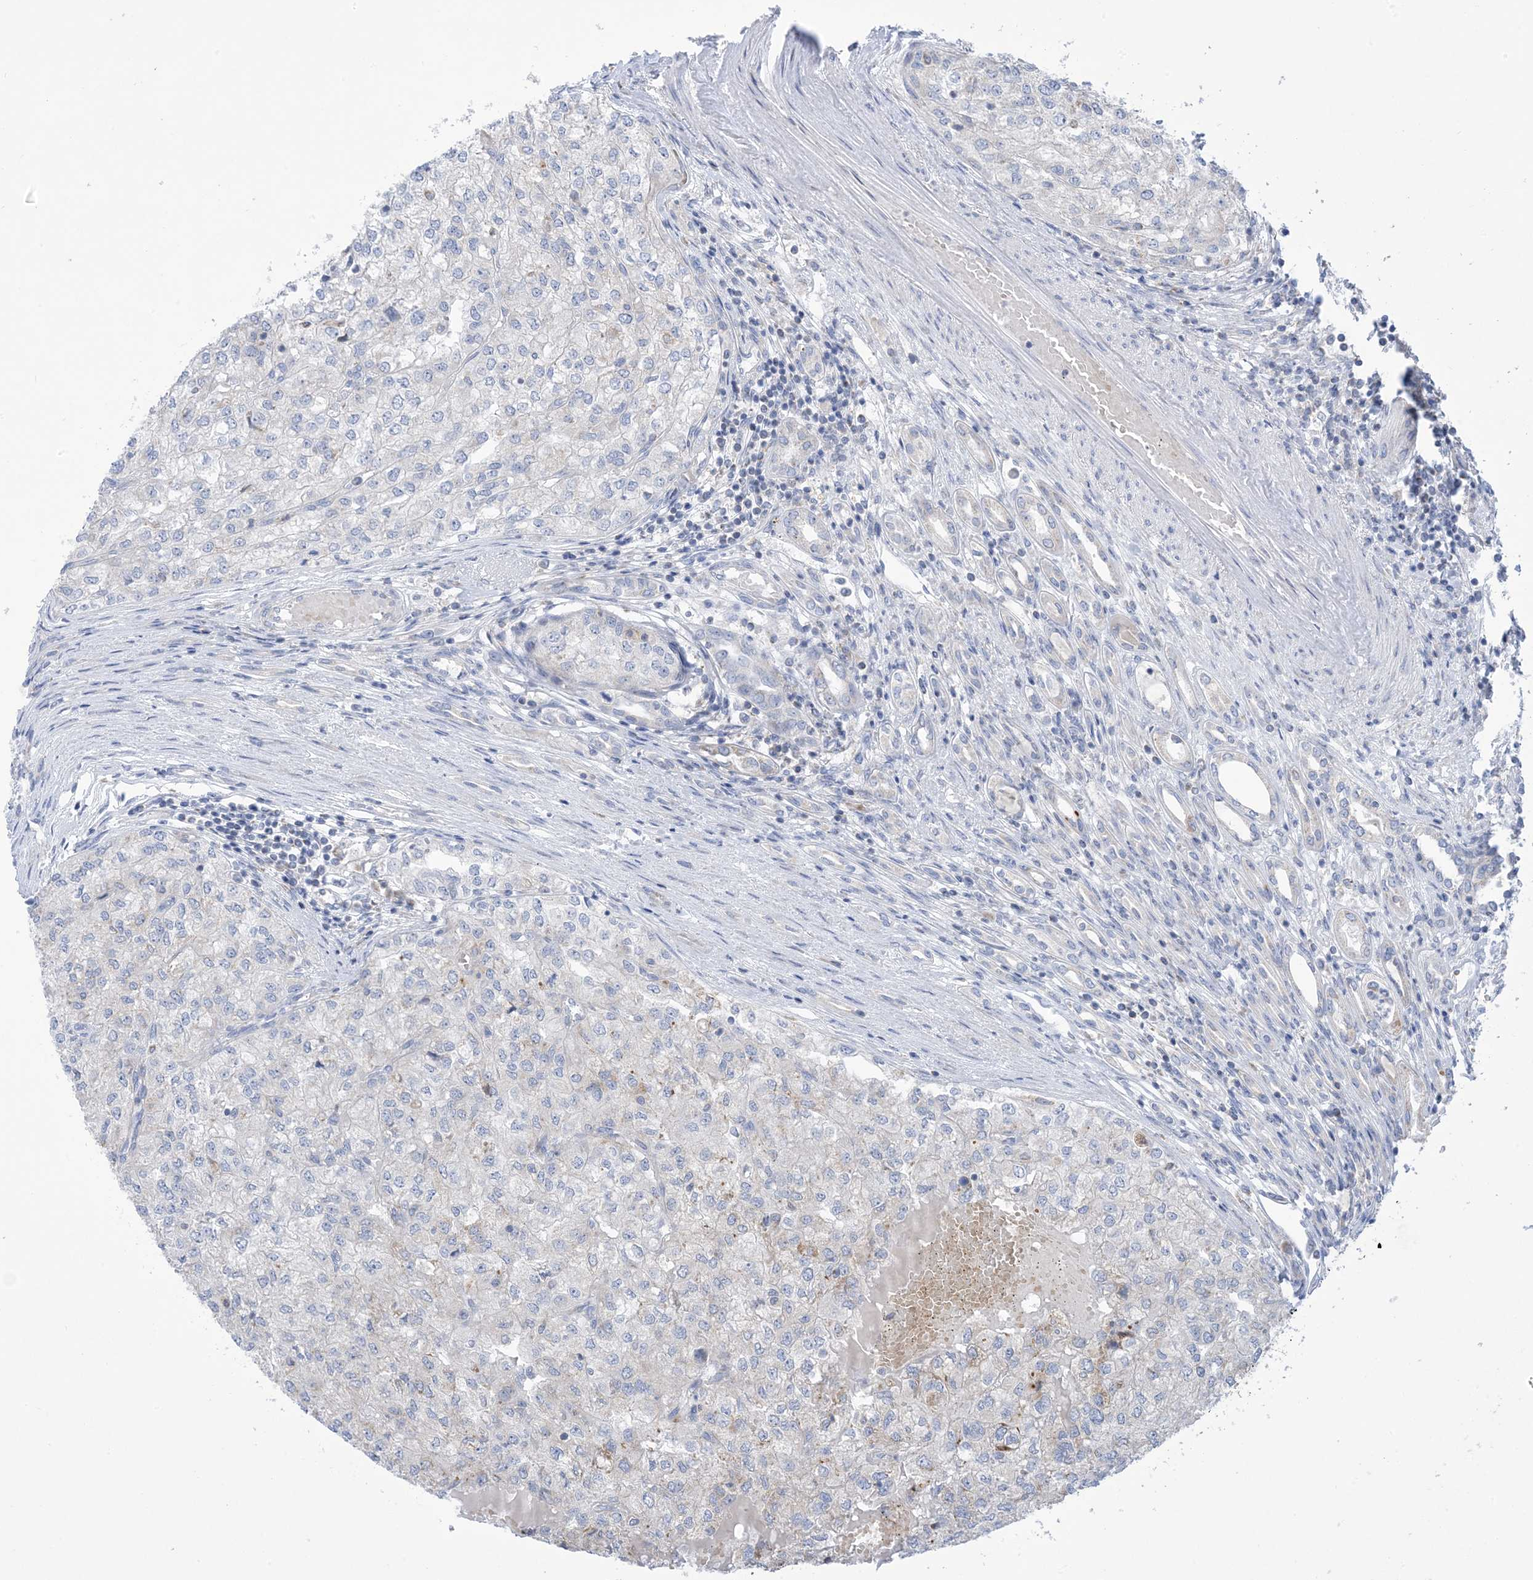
{"staining": {"intensity": "negative", "quantity": "none", "location": "none"}, "tissue": "renal cancer", "cell_type": "Tumor cells", "image_type": "cancer", "snomed": [{"axis": "morphology", "description": "Adenocarcinoma, NOS"}, {"axis": "topography", "description": "Kidney"}], "caption": "Immunohistochemistry (IHC) micrograph of renal cancer (adenocarcinoma) stained for a protein (brown), which displays no expression in tumor cells.", "gene": "CLEC16A", "patient": {"sex": "female", "age": 54}}